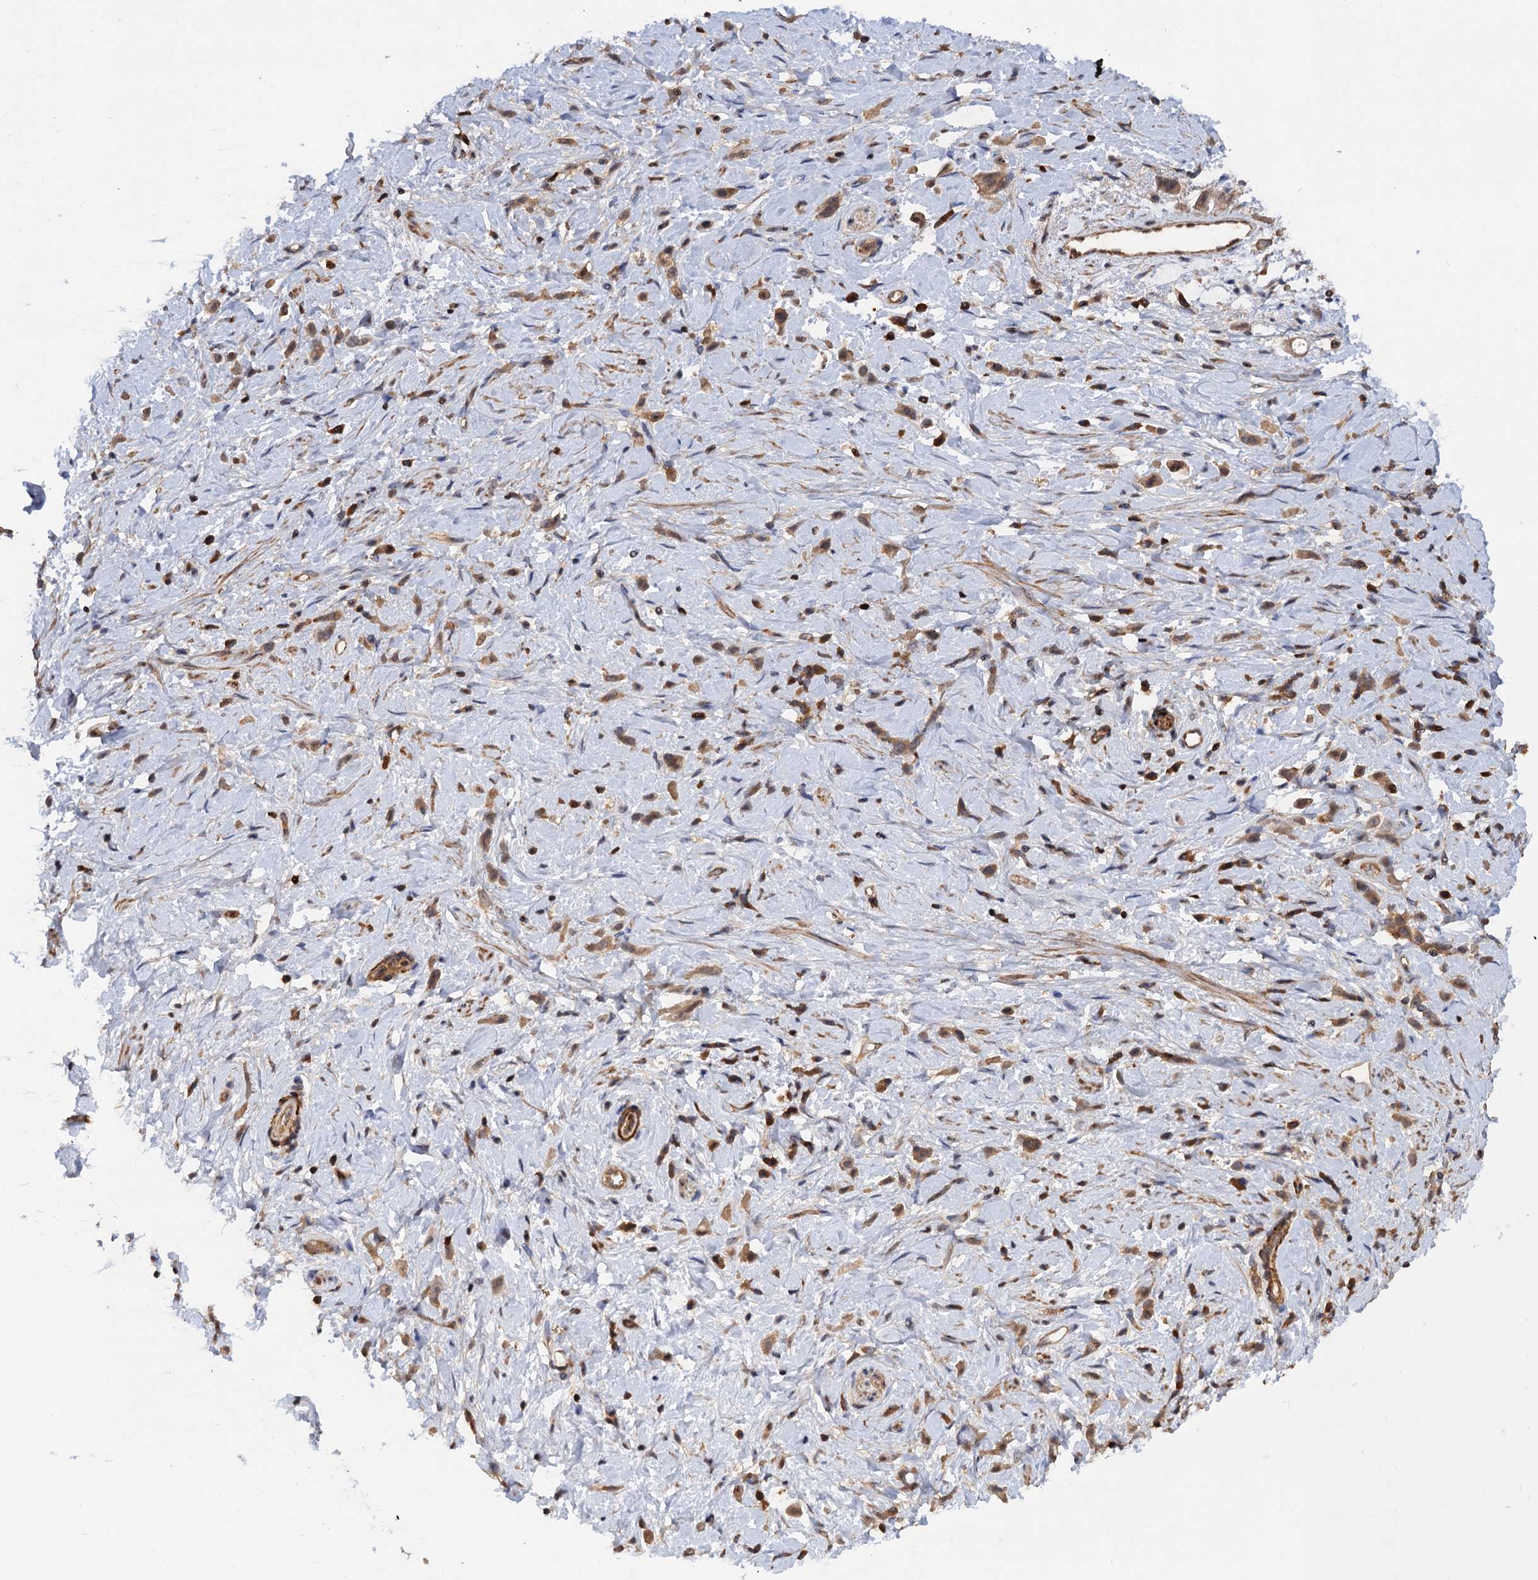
{"staining": {"intensity": "moderate", "quantity": ">75%", "location": "cytoplasmic/membranous"}, "tissue": "stomach cancer", "cell_type": "Tumor cells", "image_type": "cancer", "snomed": [{"axis": "morphology", "description": "Adenocarcinoma, NOS"}, {"axis": "topography", "description": "Stomach"}], "caption": "Immunohistochemistry histopathology image of neoplastic tissue: human stomach cancer (adenocarcinoma) stained using immunohistochemistry reveals medium levels of moderate protein expression localized specifically in the cytoplasmic/membranous of tumor cells, appearing as a cytoplasmic/membranous brown color.", "gene": "DGKA", "patient": {"sex": "female", "age": 60}}